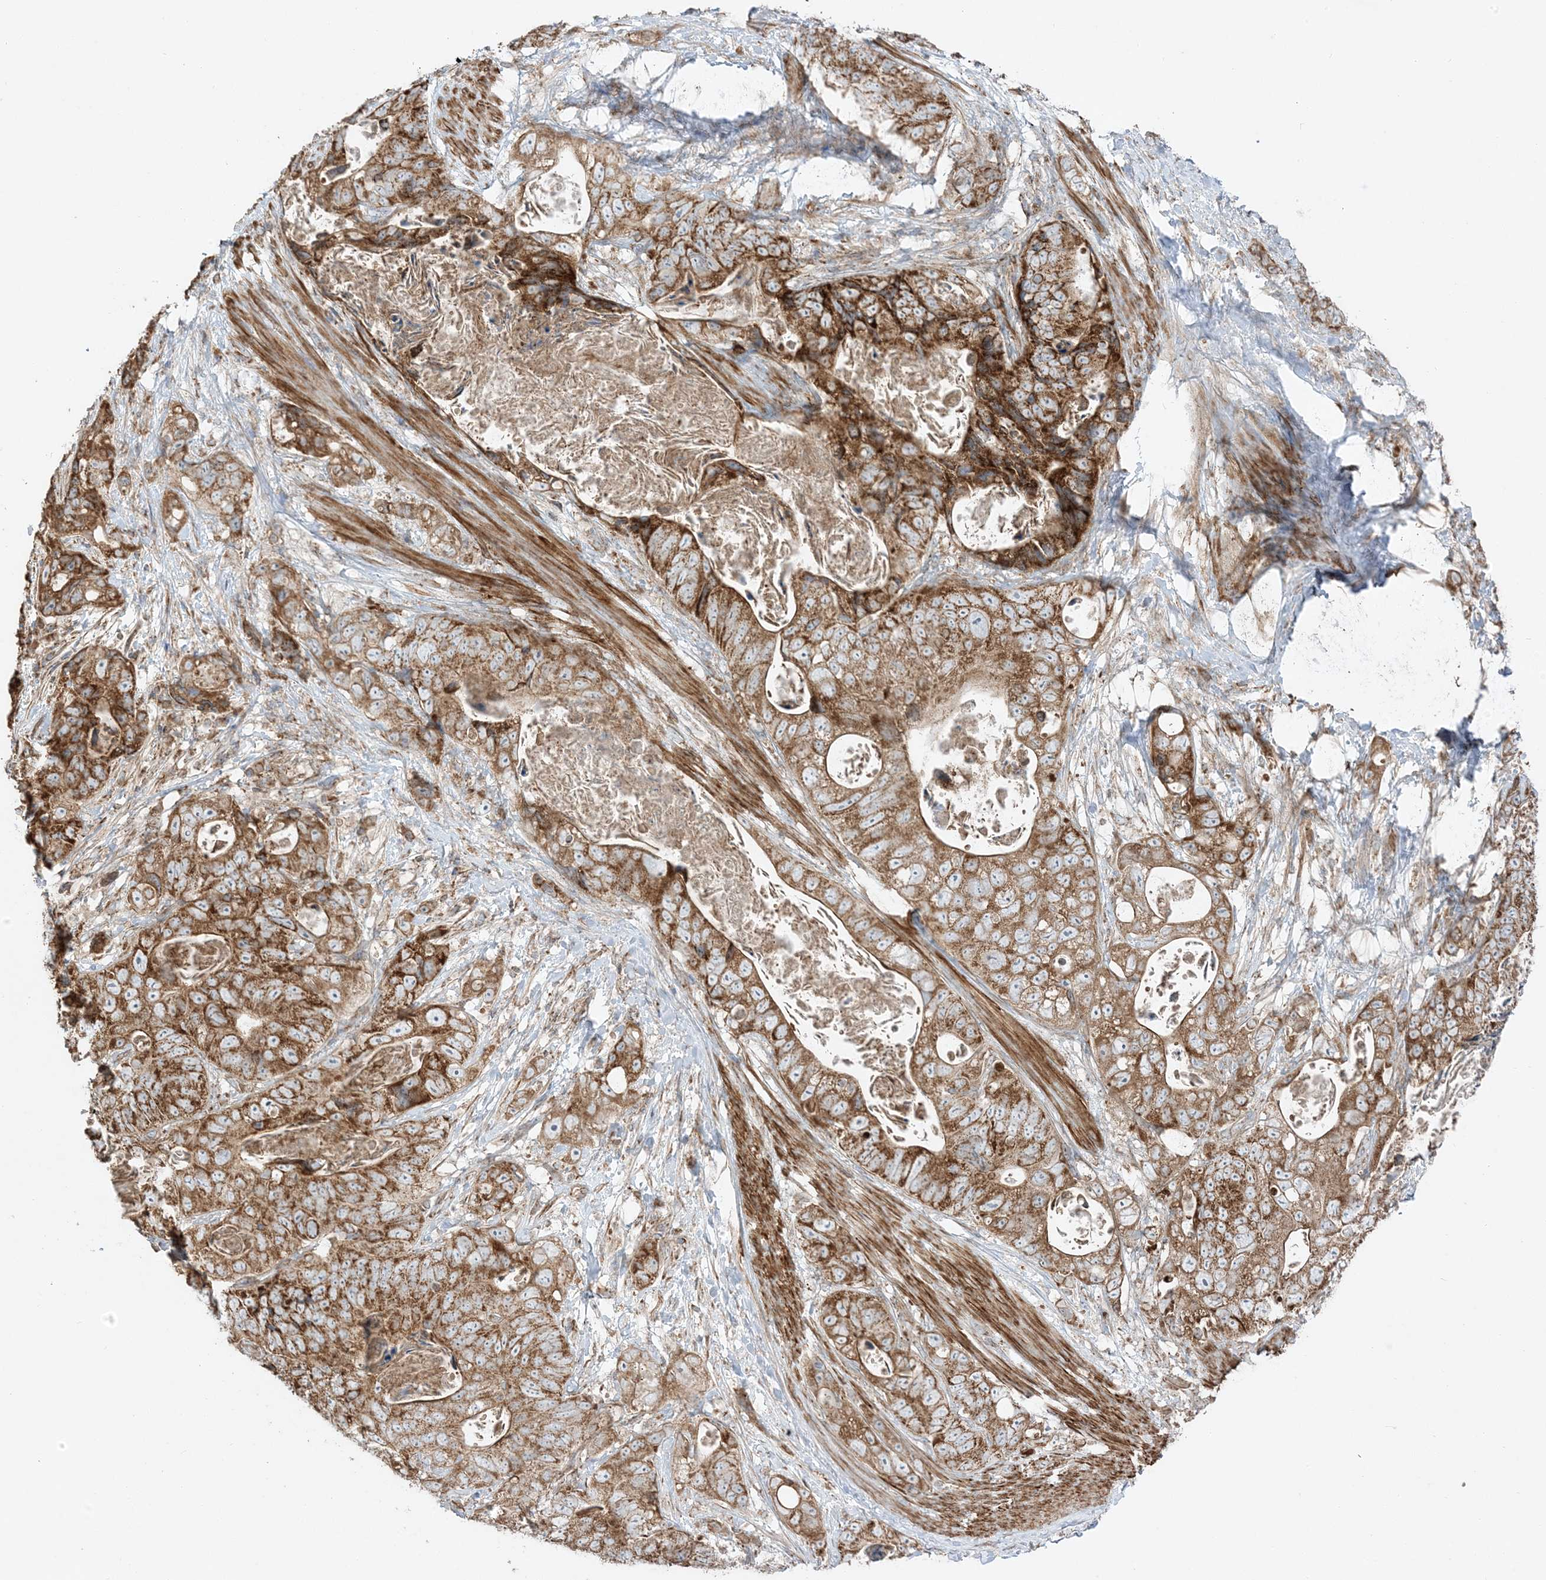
{"staining": {"intensity": "moderate", "quantity": ">75%", "location": "cytoplasmic/membranous"}, "tissue": "stomach cancer", "cell_type": "Tumor cells", "image_type": "cancer", "snomed": [{"axis": "morphology", "description": "Normal tissue, NOS"}, {"axis": "morphology", "description": "Adenocarcinoma, NOS"}, {"axis": "topography", "description": "Stomach"}], "caption": "A micrograph of stomach adenocarcinoma stained for a protein reveals moderate cytoplasmic/membranous brown staining in tumor cells.", "gene": "AARS2", "patient": {"sex": "female", "age": 89}}